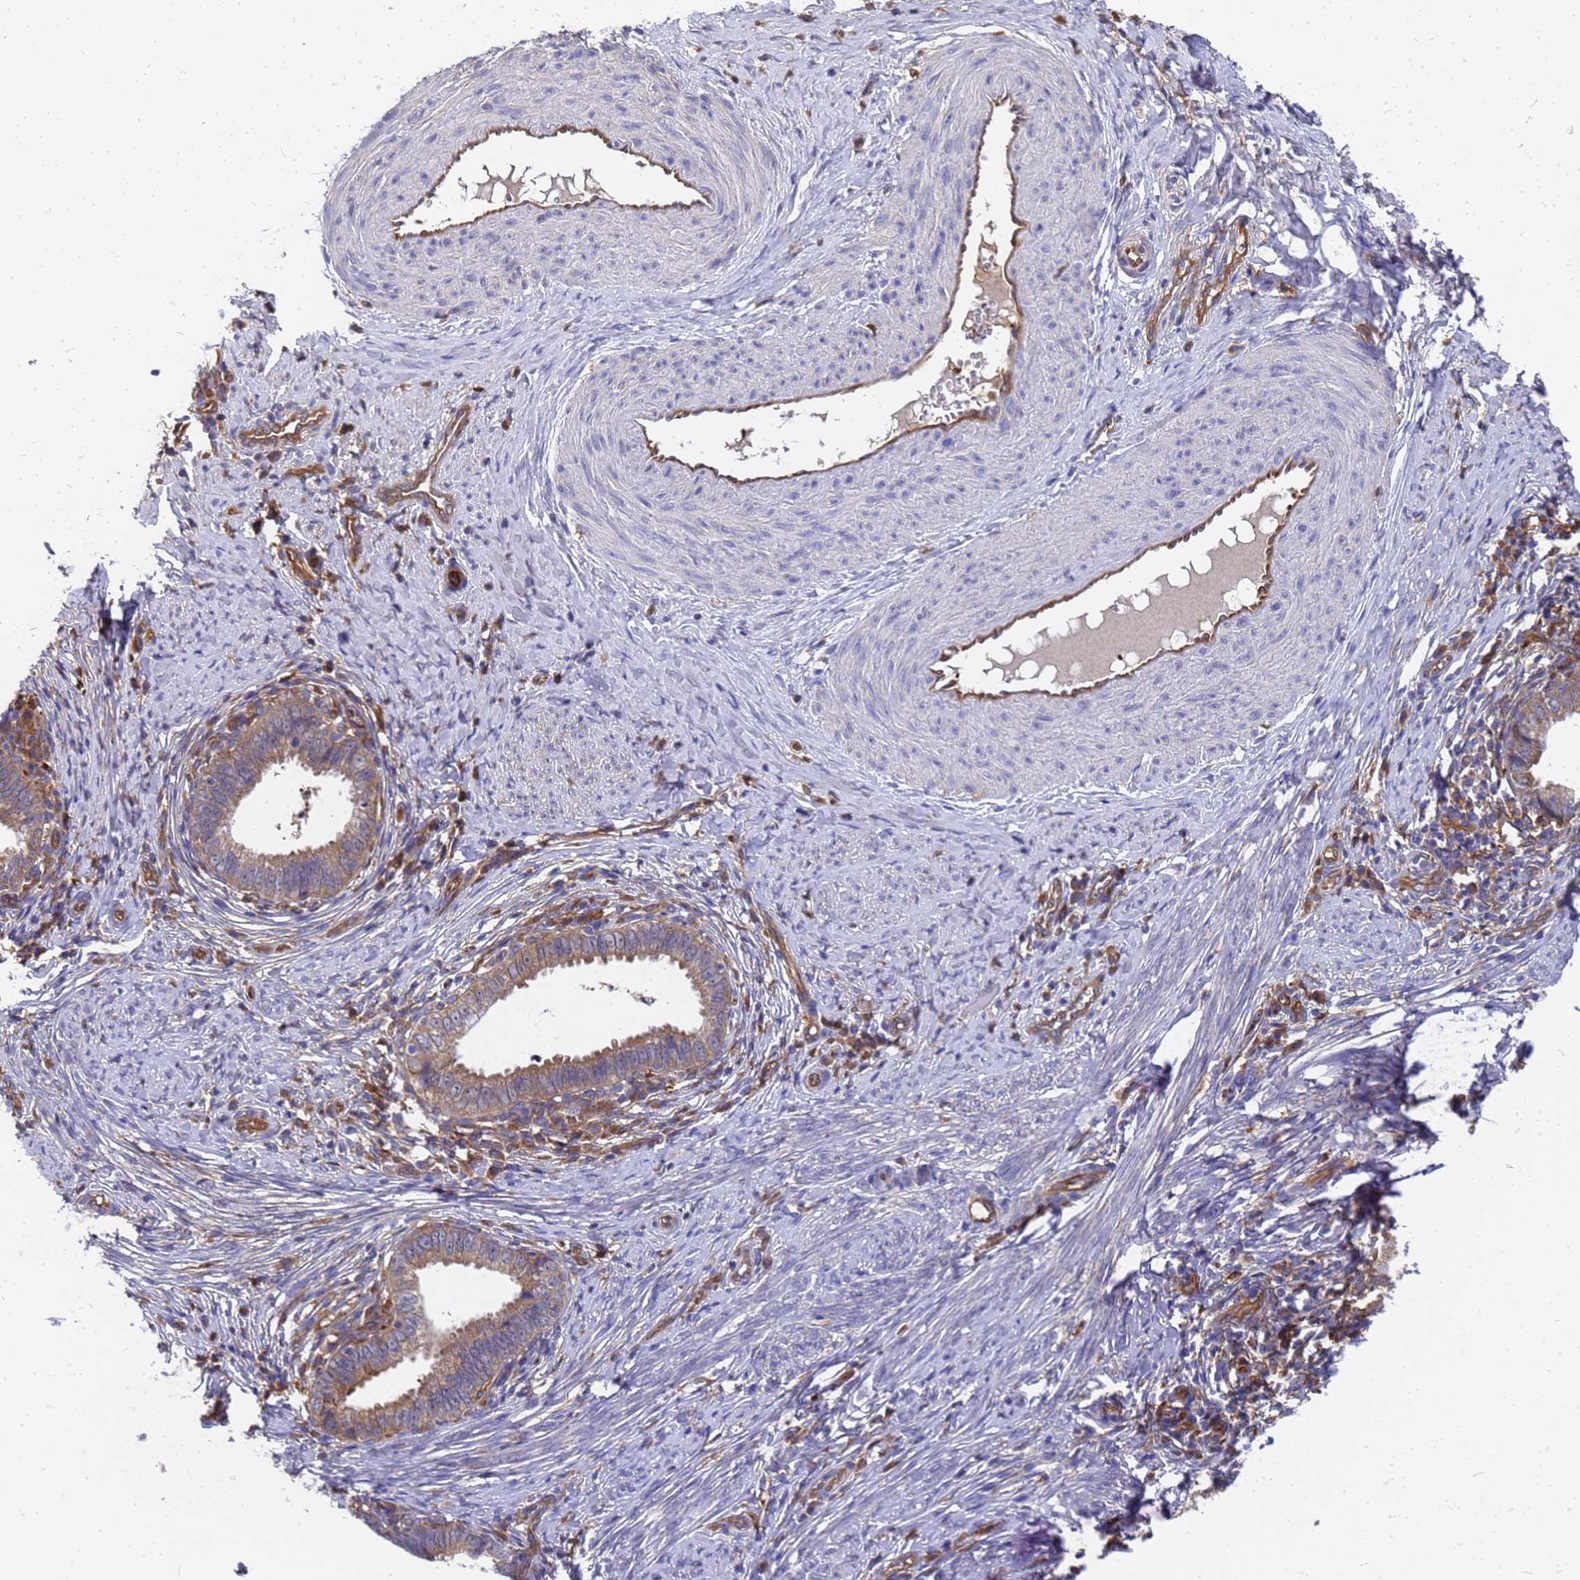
{"staining": {"intensity": "moderate", "quantity": ">75%", "location": "cytoplasmic/membranous"}, "tissue": "cervical cancer", "cell_type": "Tumor cells", "image_type": "cancer", "snomed": [{"axis": "morphology", "description": "Adenocarcinoma, NOS"}, {"axis": "topography", "description": "Cervix"}], "caption": "About >75% of tumor cells in human cervical cancer (adenocarcinoma) reveal moderate cytoplasmic/membranous protein staining as visualized by brown immunohistochemical staining.", "gene": "SLC35E2B", "patient": {"sex": "female", "age": 36}}